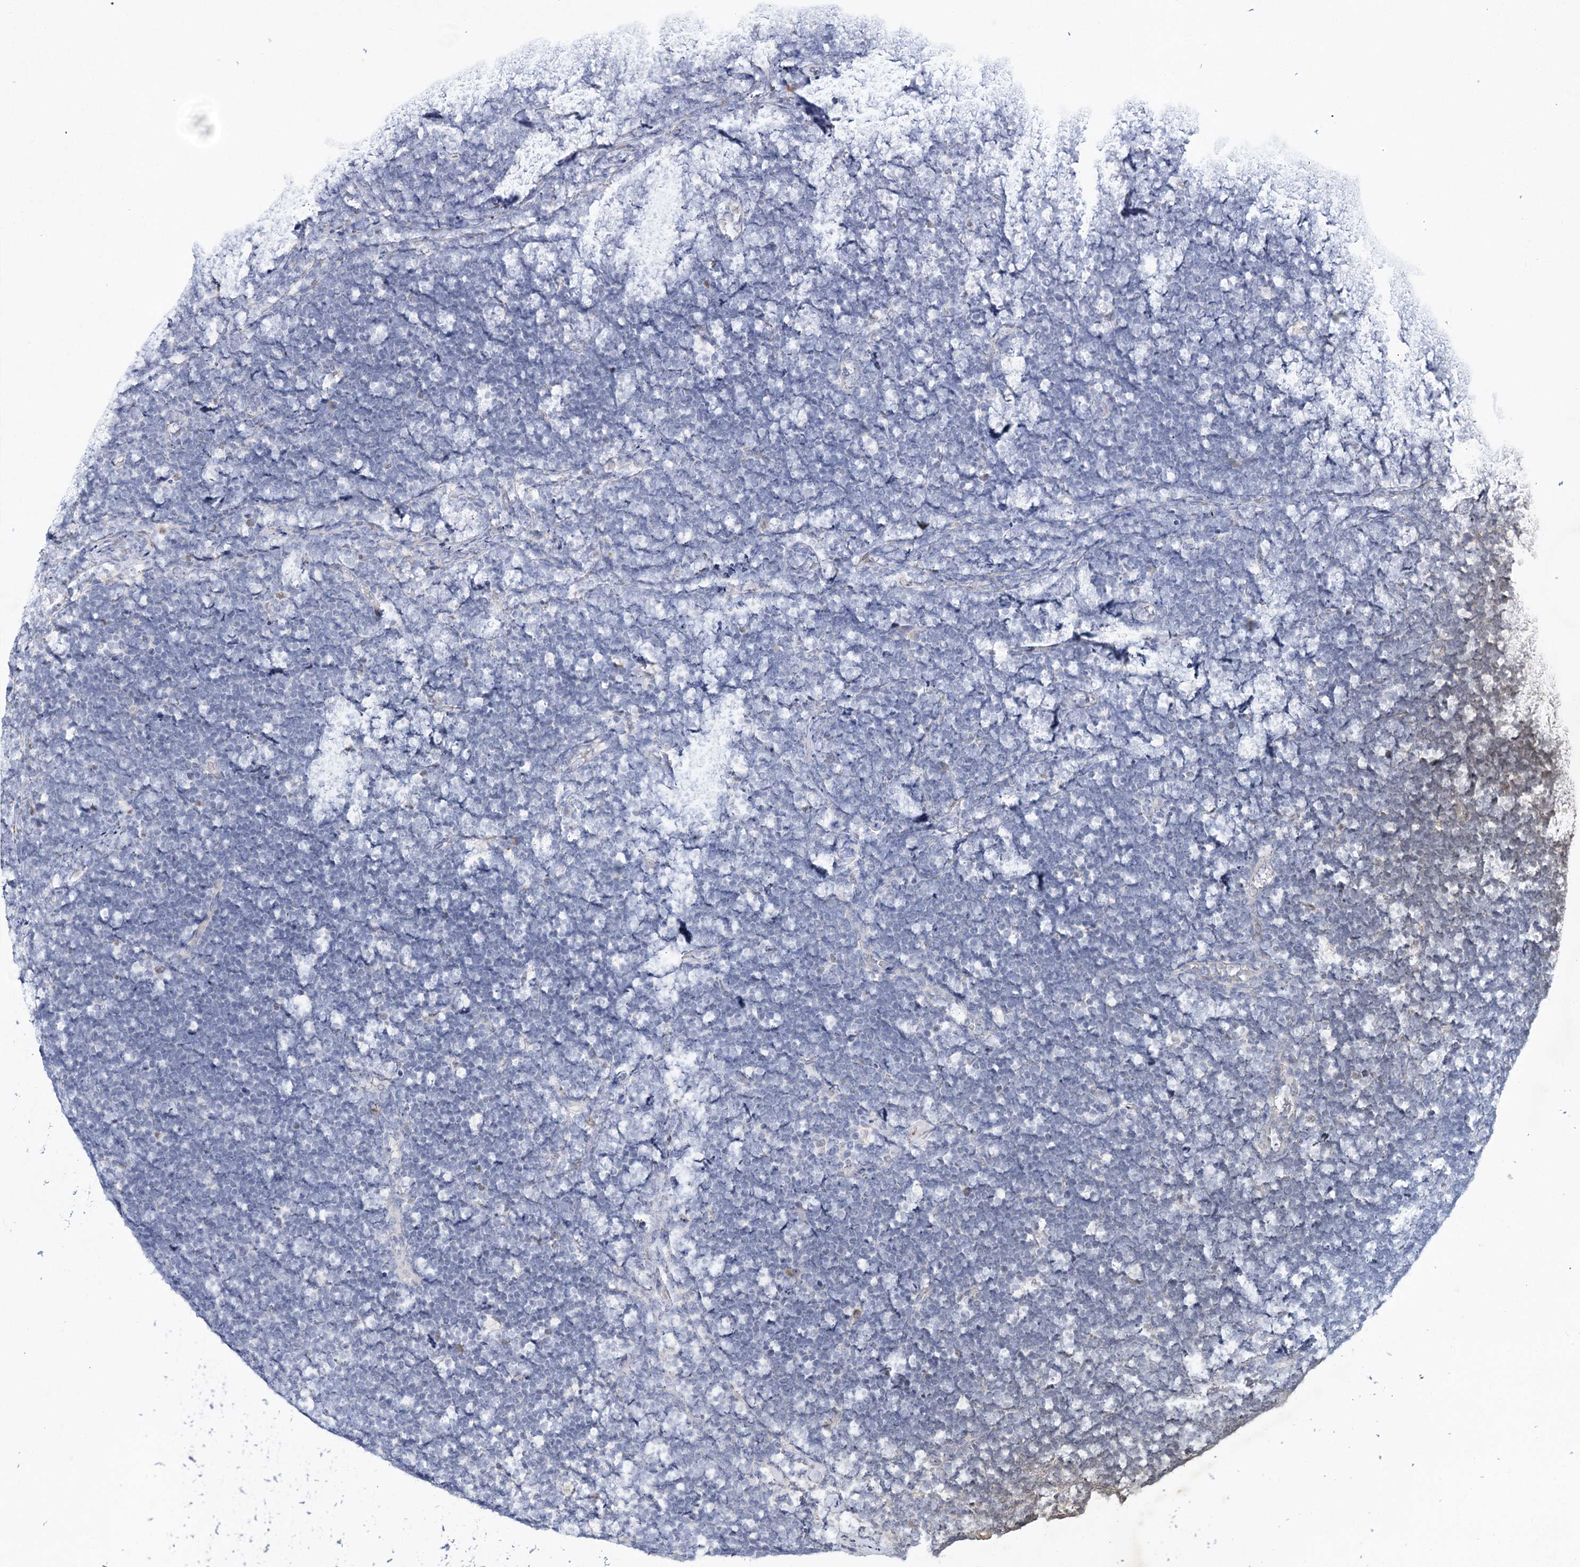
{"staining": {"intensity": "negative", "quantity": "none", "location": "none"}, "tissue": "lymphoma", "cell_type": "Tumor cells", "image_type": "cancer", "snomed": [{"axis": "morphology", "description": "Malignant lymphoma, non-Hodgkin's type, High grade"}, {"axis": "topography", "description": "Lymph node"}], "caption": "Immunohistochemistry of human high-grade malignant lymphoma, non-Hodgkin's type reveals no expression in tumor cells.", "gene": "GCNT4", "patient": {"sex": "male", "age": 13}}